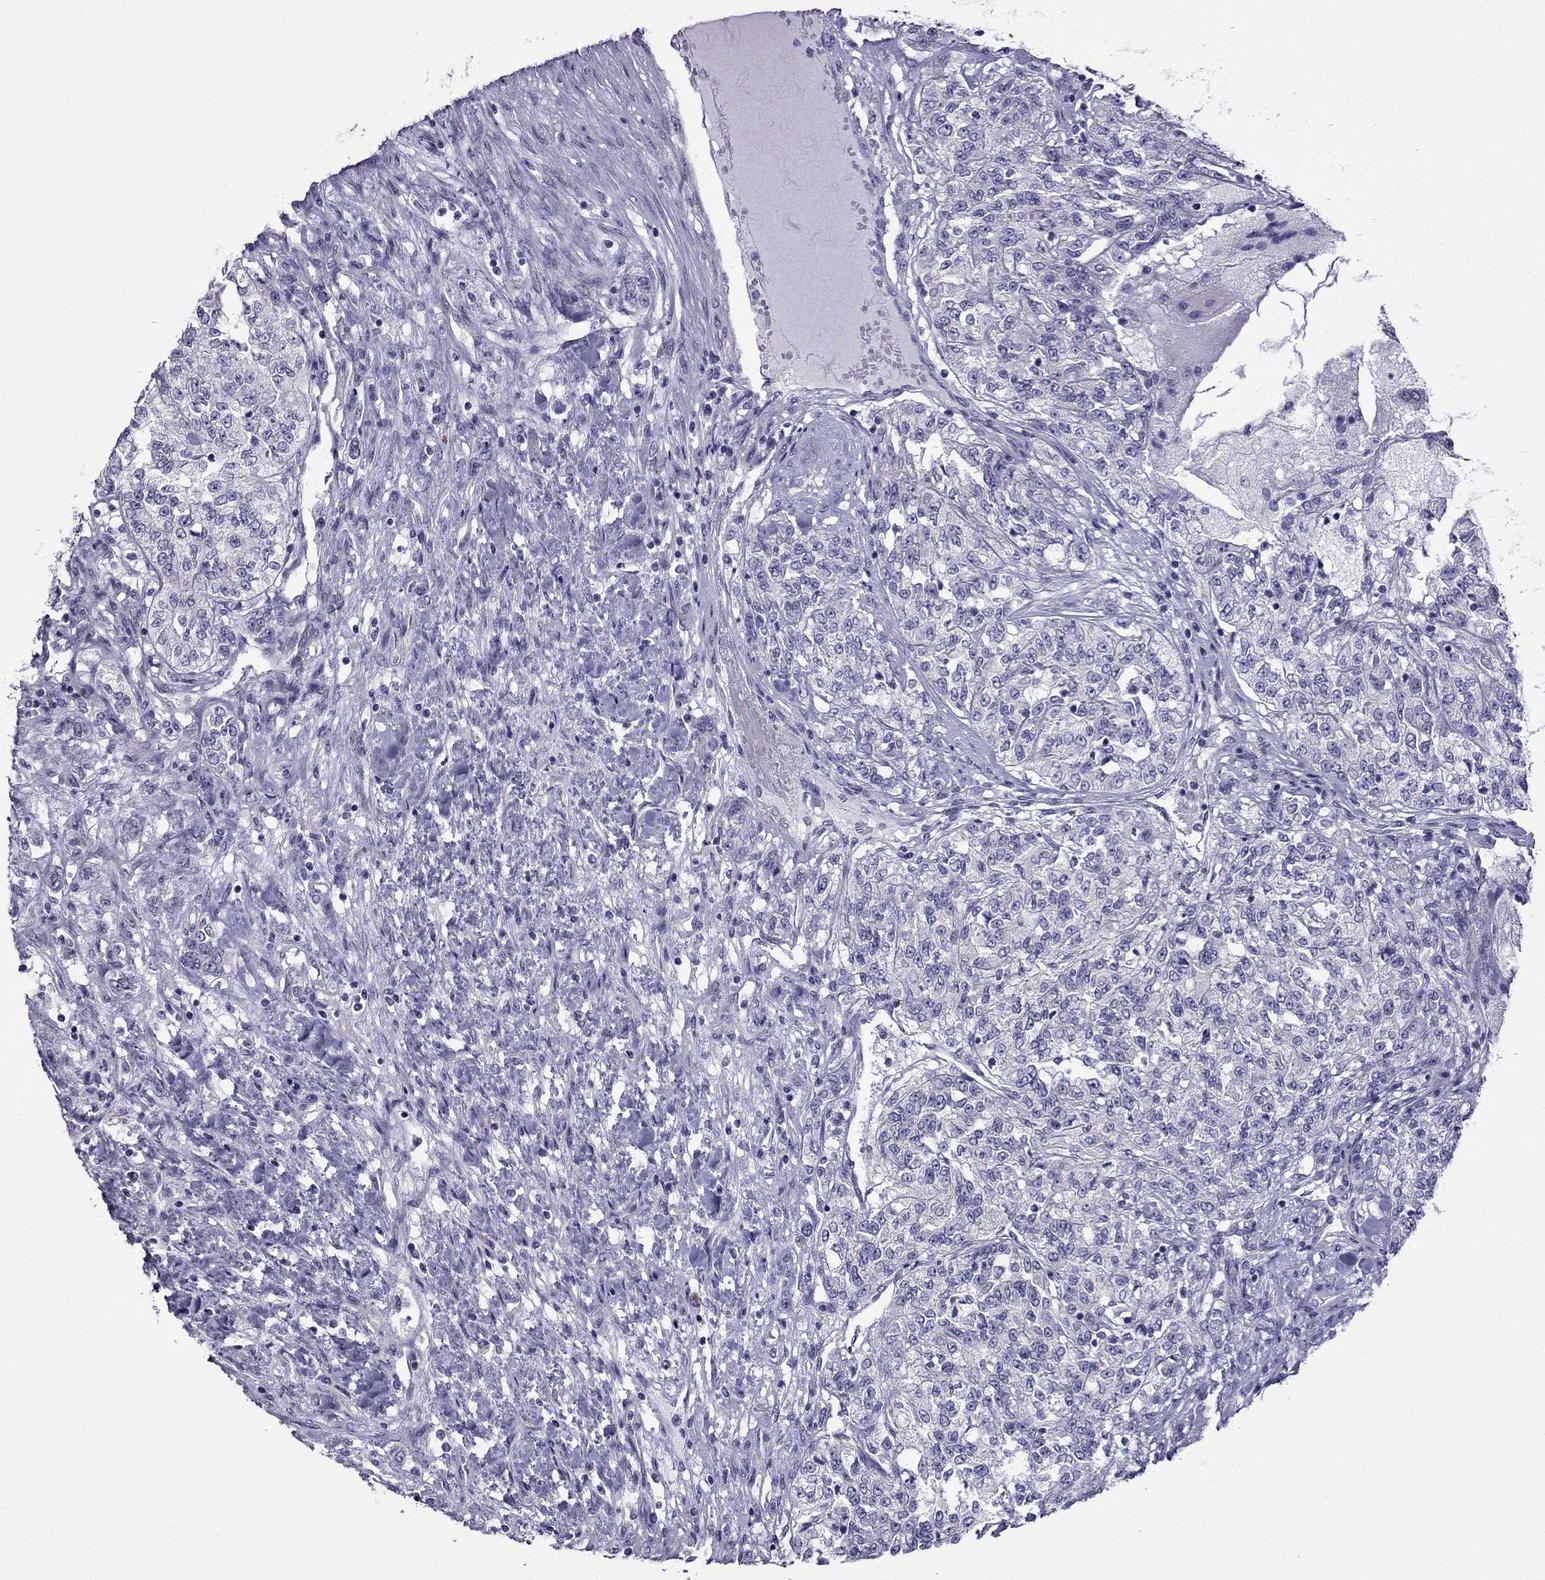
{"staining": {"intensity": "negative", "quantity": "none", "location": "none"}, "tissue": "renal cancer", "cell_type": "Tumor cells", "image_type": "cancer", "snomed": [{"axis": "morphology", "description": "Adenocarcinoma, NOS"}, {"axis": "topography", "description": "Kidney"}], "caption": "Immunohistochemistry histopathology image of neoplastic tissue: renal cancer (adenocarcinoma) stained with DAB (3,3'-diaminobenzidine) demonstrates no significant protein staining in tumor cells.", "gene": "POM121L12", "patient": {"sex": "female", "age": 63}}